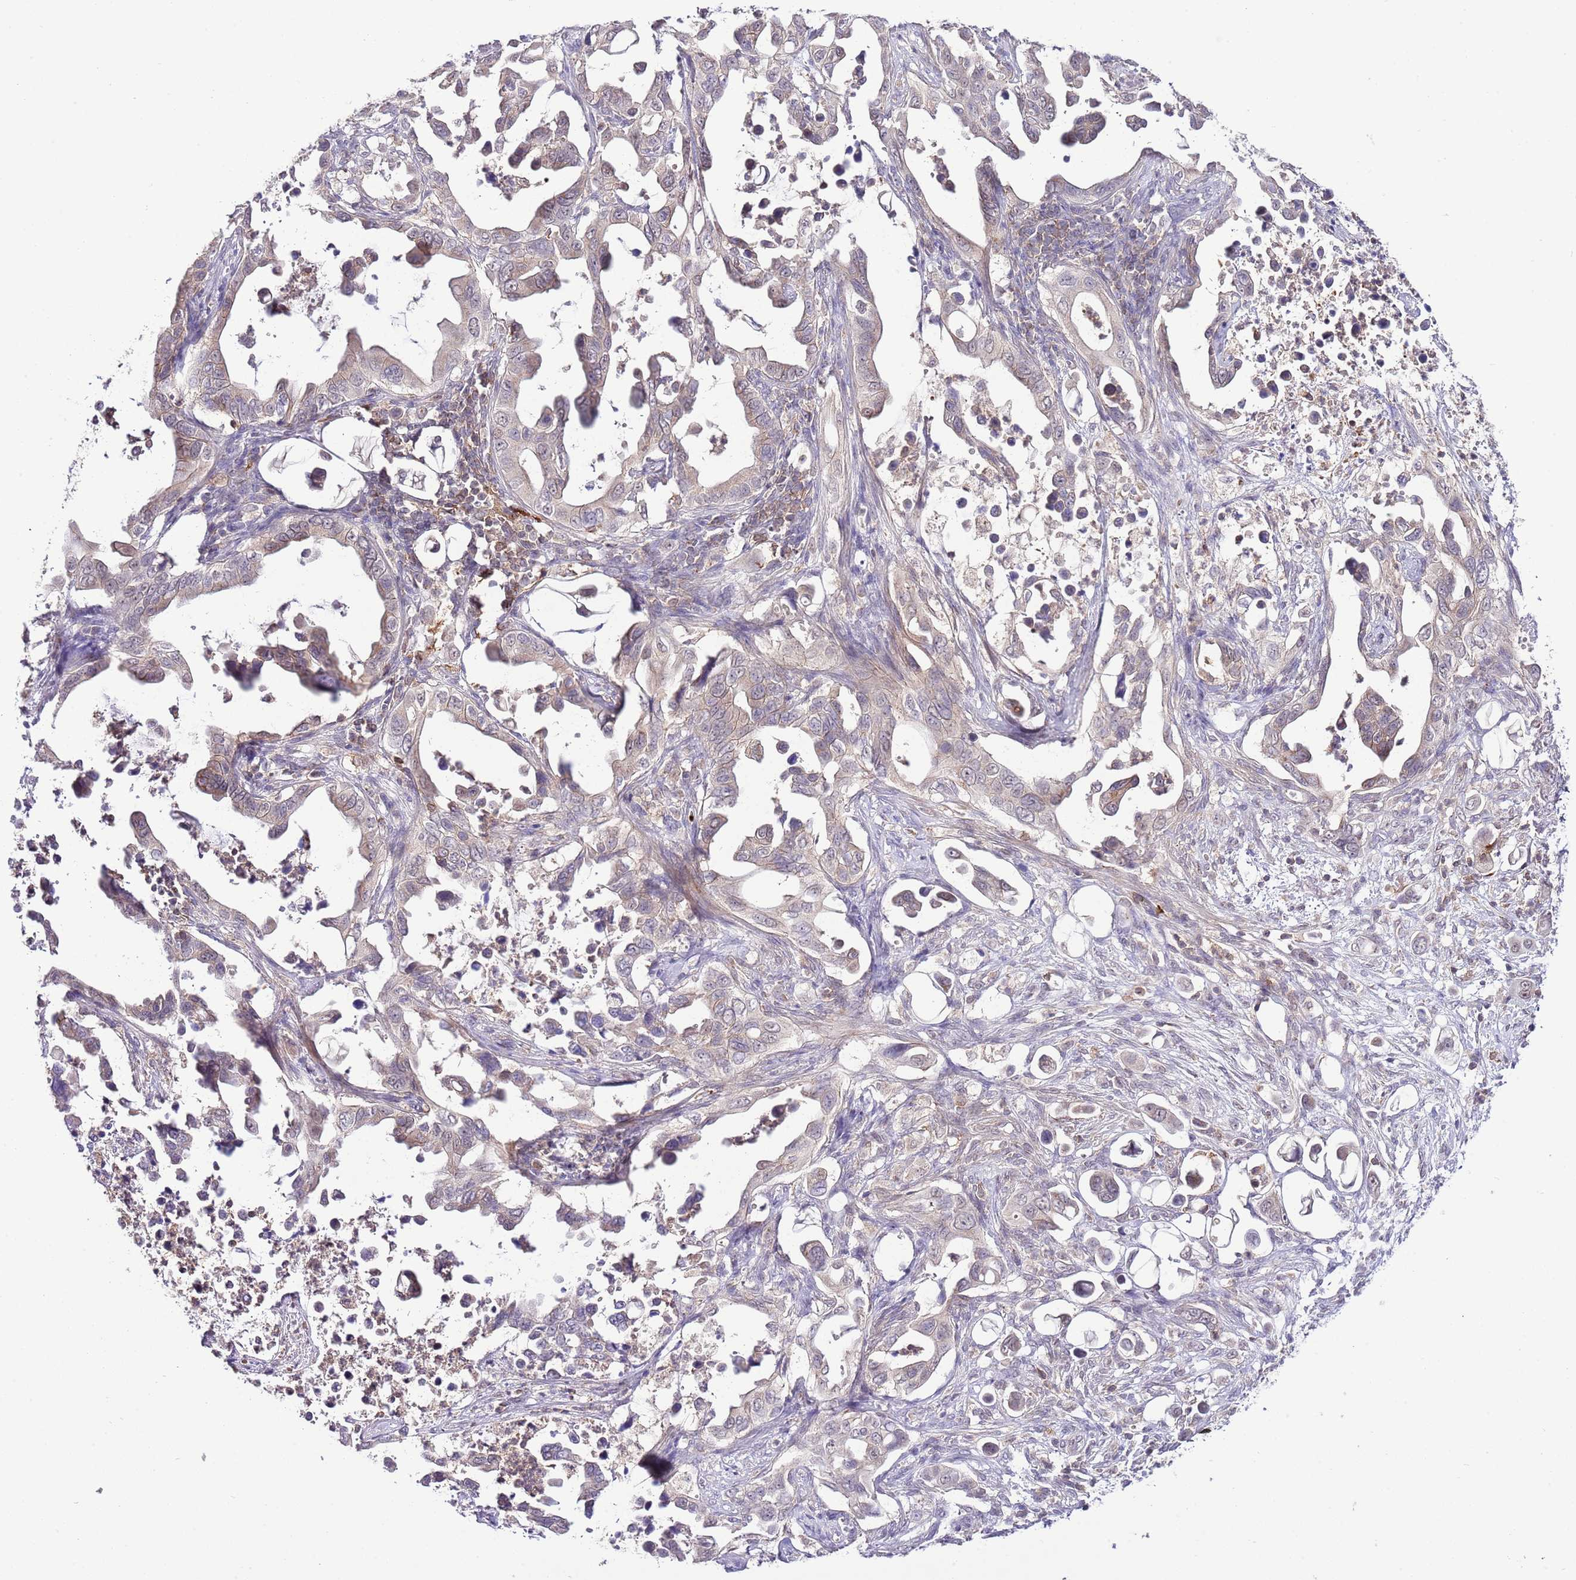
{"staining": {"intensity": "weak", "quantity": "25%-75%", "location": "cytoplasmic/membranous"}, "tissue": "pancreatic cancer", "cell_type": "Tumor cells", "image_type": "cancer", "snomed": [{"axis": "morphology", "description": "Adenocarcinoma, NOS"}, {"axis": "topography", "description": "Pancreas"}], "caption": "Protein staining of pancreatic cancer (adenocarcinoma) tissue exhibits weak cytoplasmic/membranous staining in about 25%-75% of tumor cells.", "gene": "EFHD1", "patient": {"sex": "male", "age": 61}}